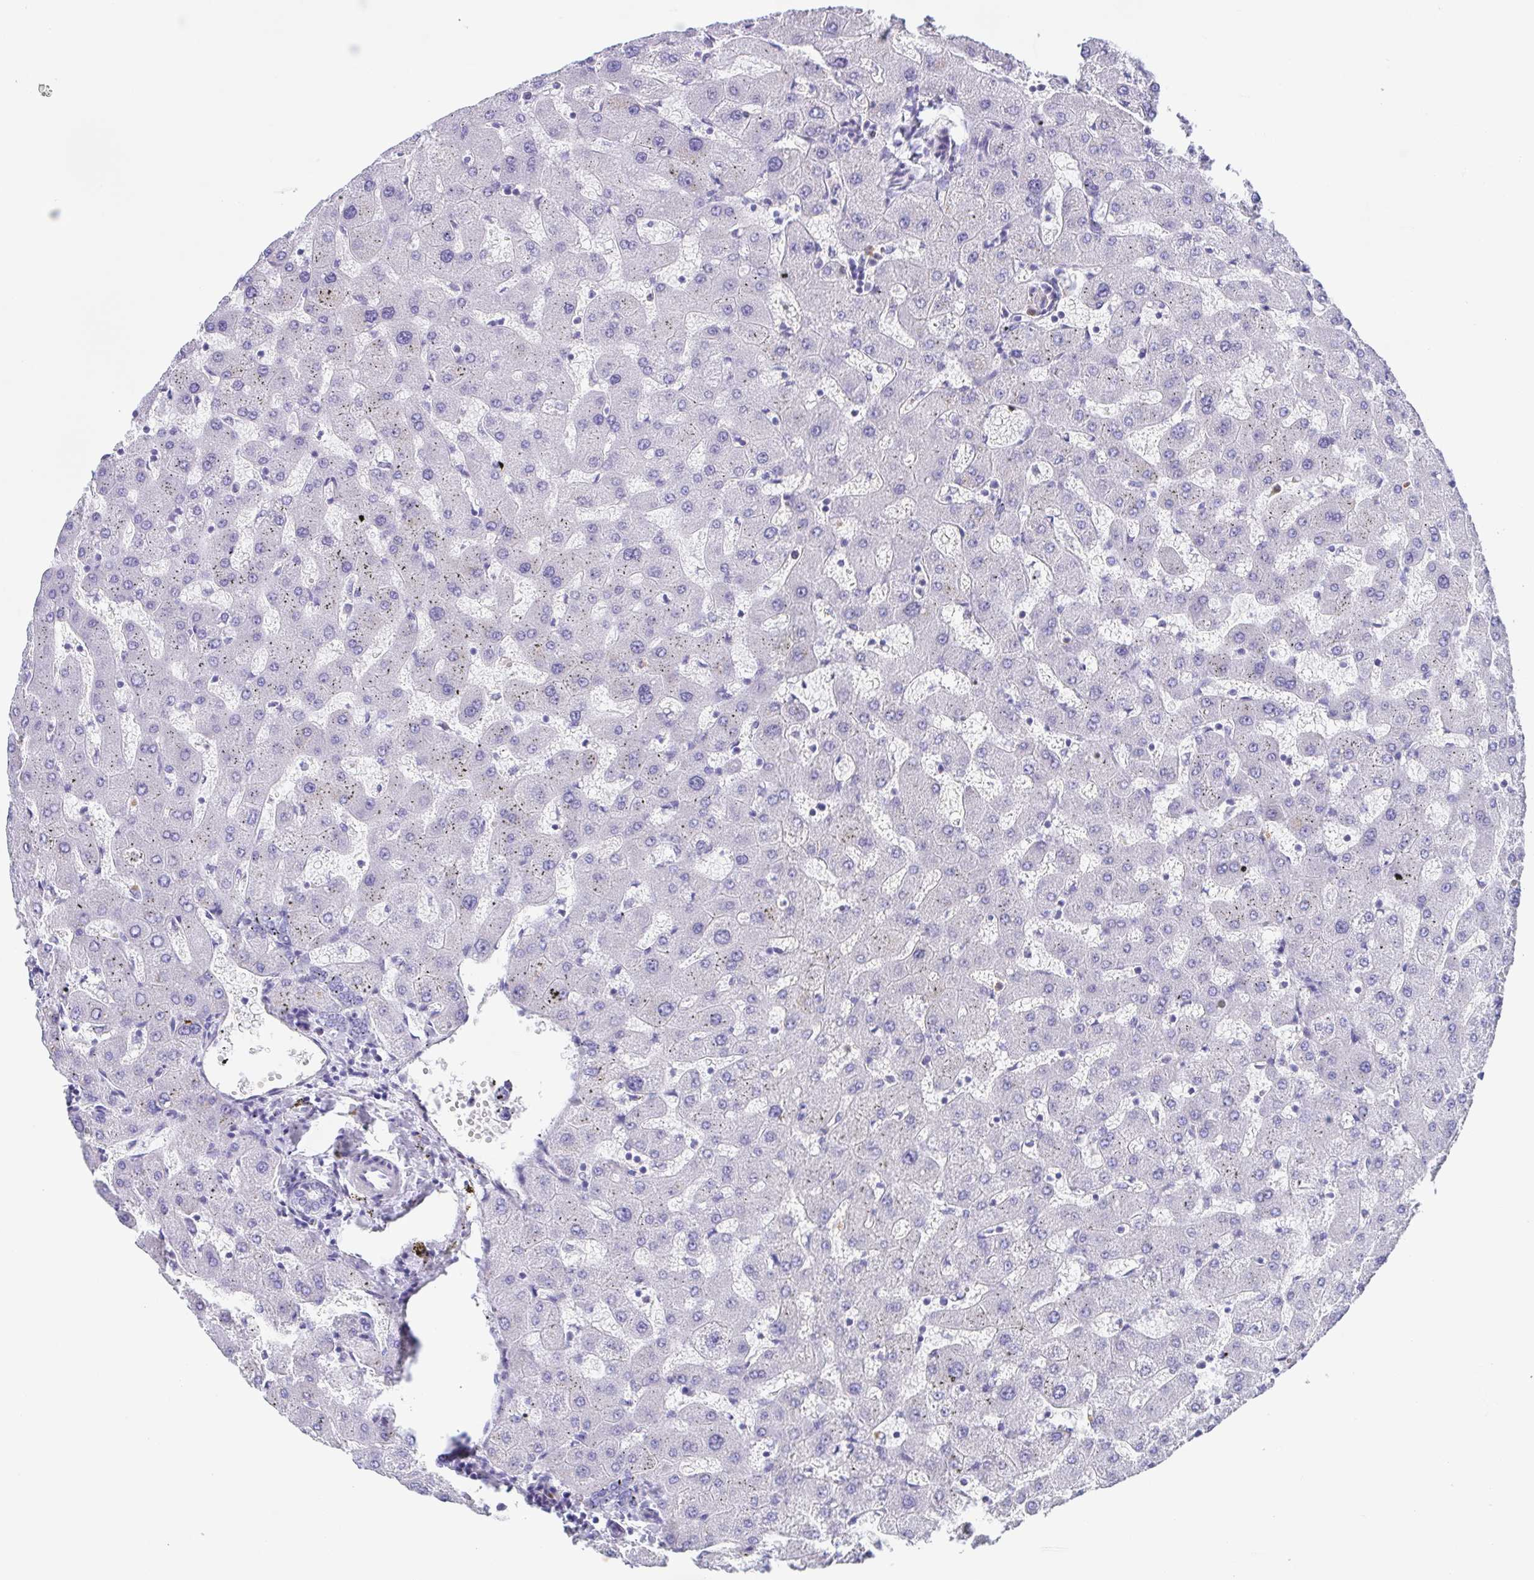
{"staining": {"intensity": "negative", "quantity": "none", "location": "none"}, "tissue": "liver", "cell_type": "Cholangiocytes", "image_type": "normal", "snomed": [{"axis": "morphology", "description": "Normal tissue, NOS"}, {"axis": "topography", "description": "Liver"}], "caption": "High magnification brightfield microscopy of benign liver stained with DAB (brown) and counterstained with hematoxylin (blue): cholangiocytes show no significant positivity. Nuclei are stained in blue.", "gene": "ARPP21", "patient": {"sex": "female", "age": 63}}